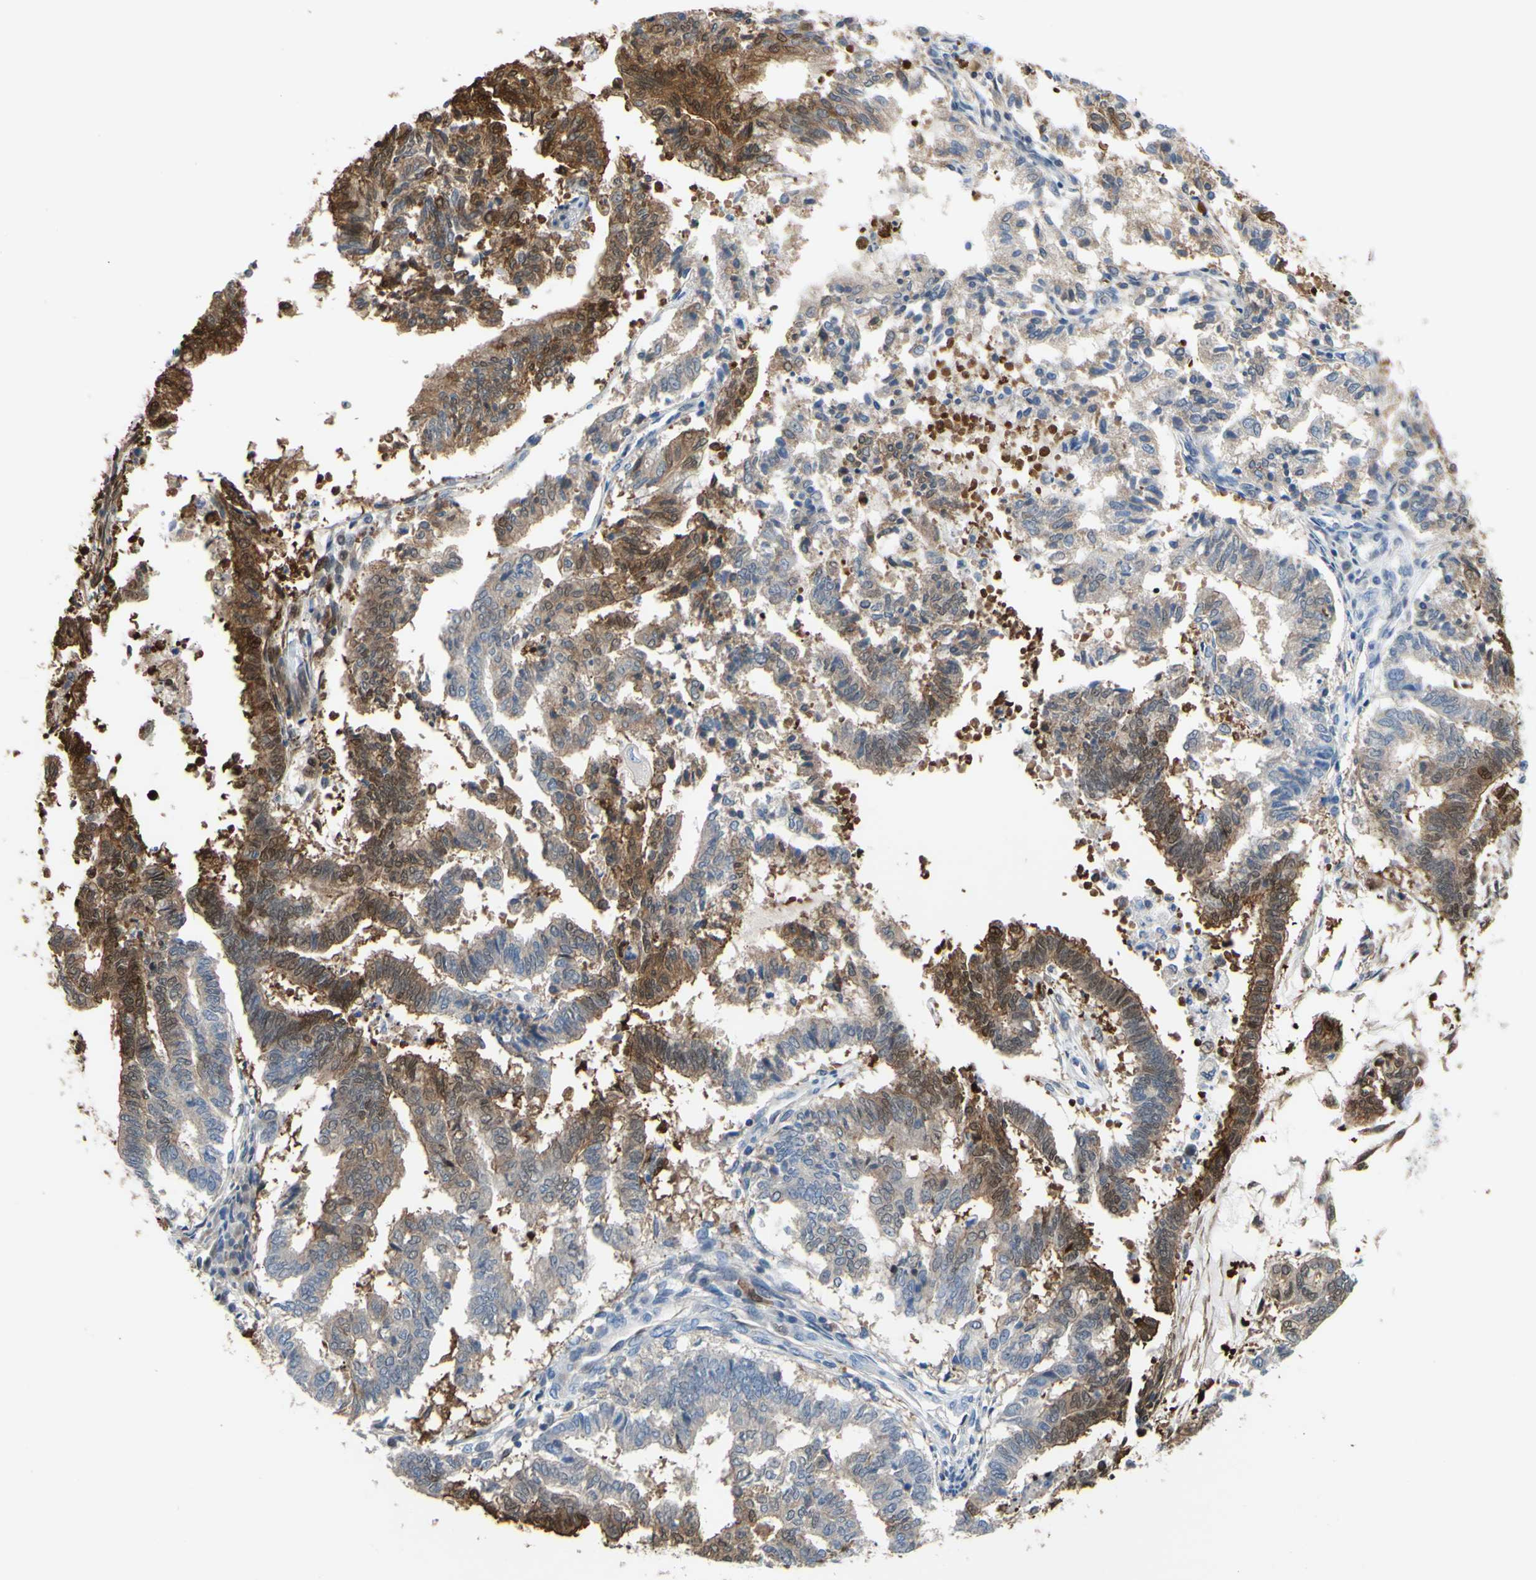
{"staining": {"intensity": "strong", "quantity": "25%-75%", "location": "cytoplasmic/membranous"}, "tissue": "endometrial cancer", "cell_type": "Tumor cells", "image_type": "cancer", "snomed": [{"axis": "morphology", "description": "Necrosis, NOS"}, {"axis": "morphology", "description": "Adenocarcinoma, NOS"}, {"axis": "topography", "description": "Endometrium"}], "caption": "Adenocarcinoma (endometrial) was stained to show a protein in brown. There is high levels of strong cytoplasmic/membranous expression in about 25%-75% of tumor cells.", "gene": "UPK3B", "patient": {"sex": "female", "age": 79}}